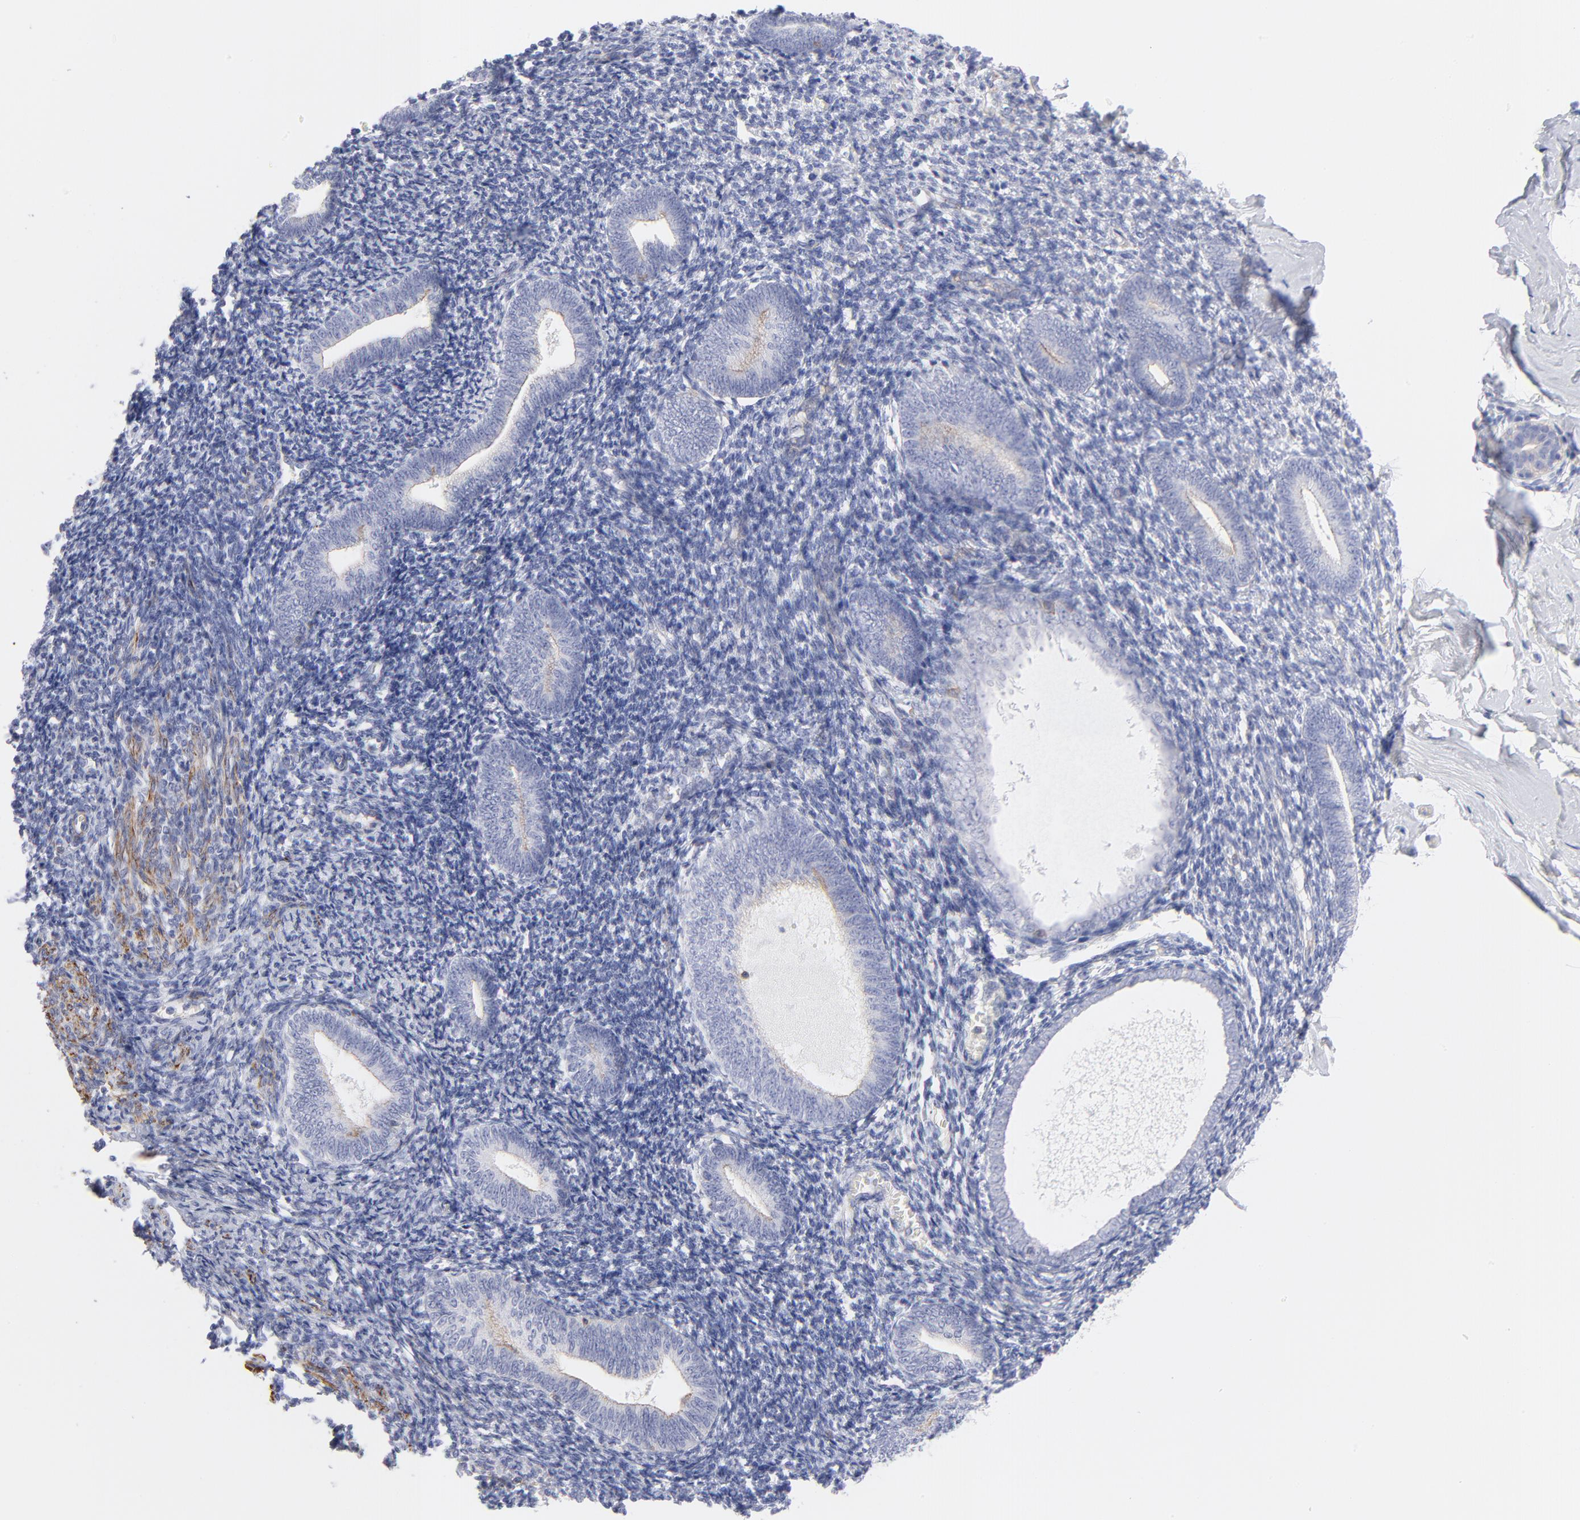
{"staining": {"intensity": "negative", "quantity": "none", "location": "none"}, "tissue": "endometrium", "cell_type": "Cells in endometrial stroma", "image_type": "normal", "snomed": [{"axis": "morphology", "description": "Normal tissue, NOS"}, {"axis": "topography", "description": "Endometrium"}], "caption": "DAB (3,3'-diaminobenzidine) immunohistochemical staining of normal endometrium shows no significant expression in cells in endometrial stroma. (Immunohistochemistry, brightfield microscopy, high magnification).", "gene": "ACTA2", "patient": {"sex": "female", "age": 57}}